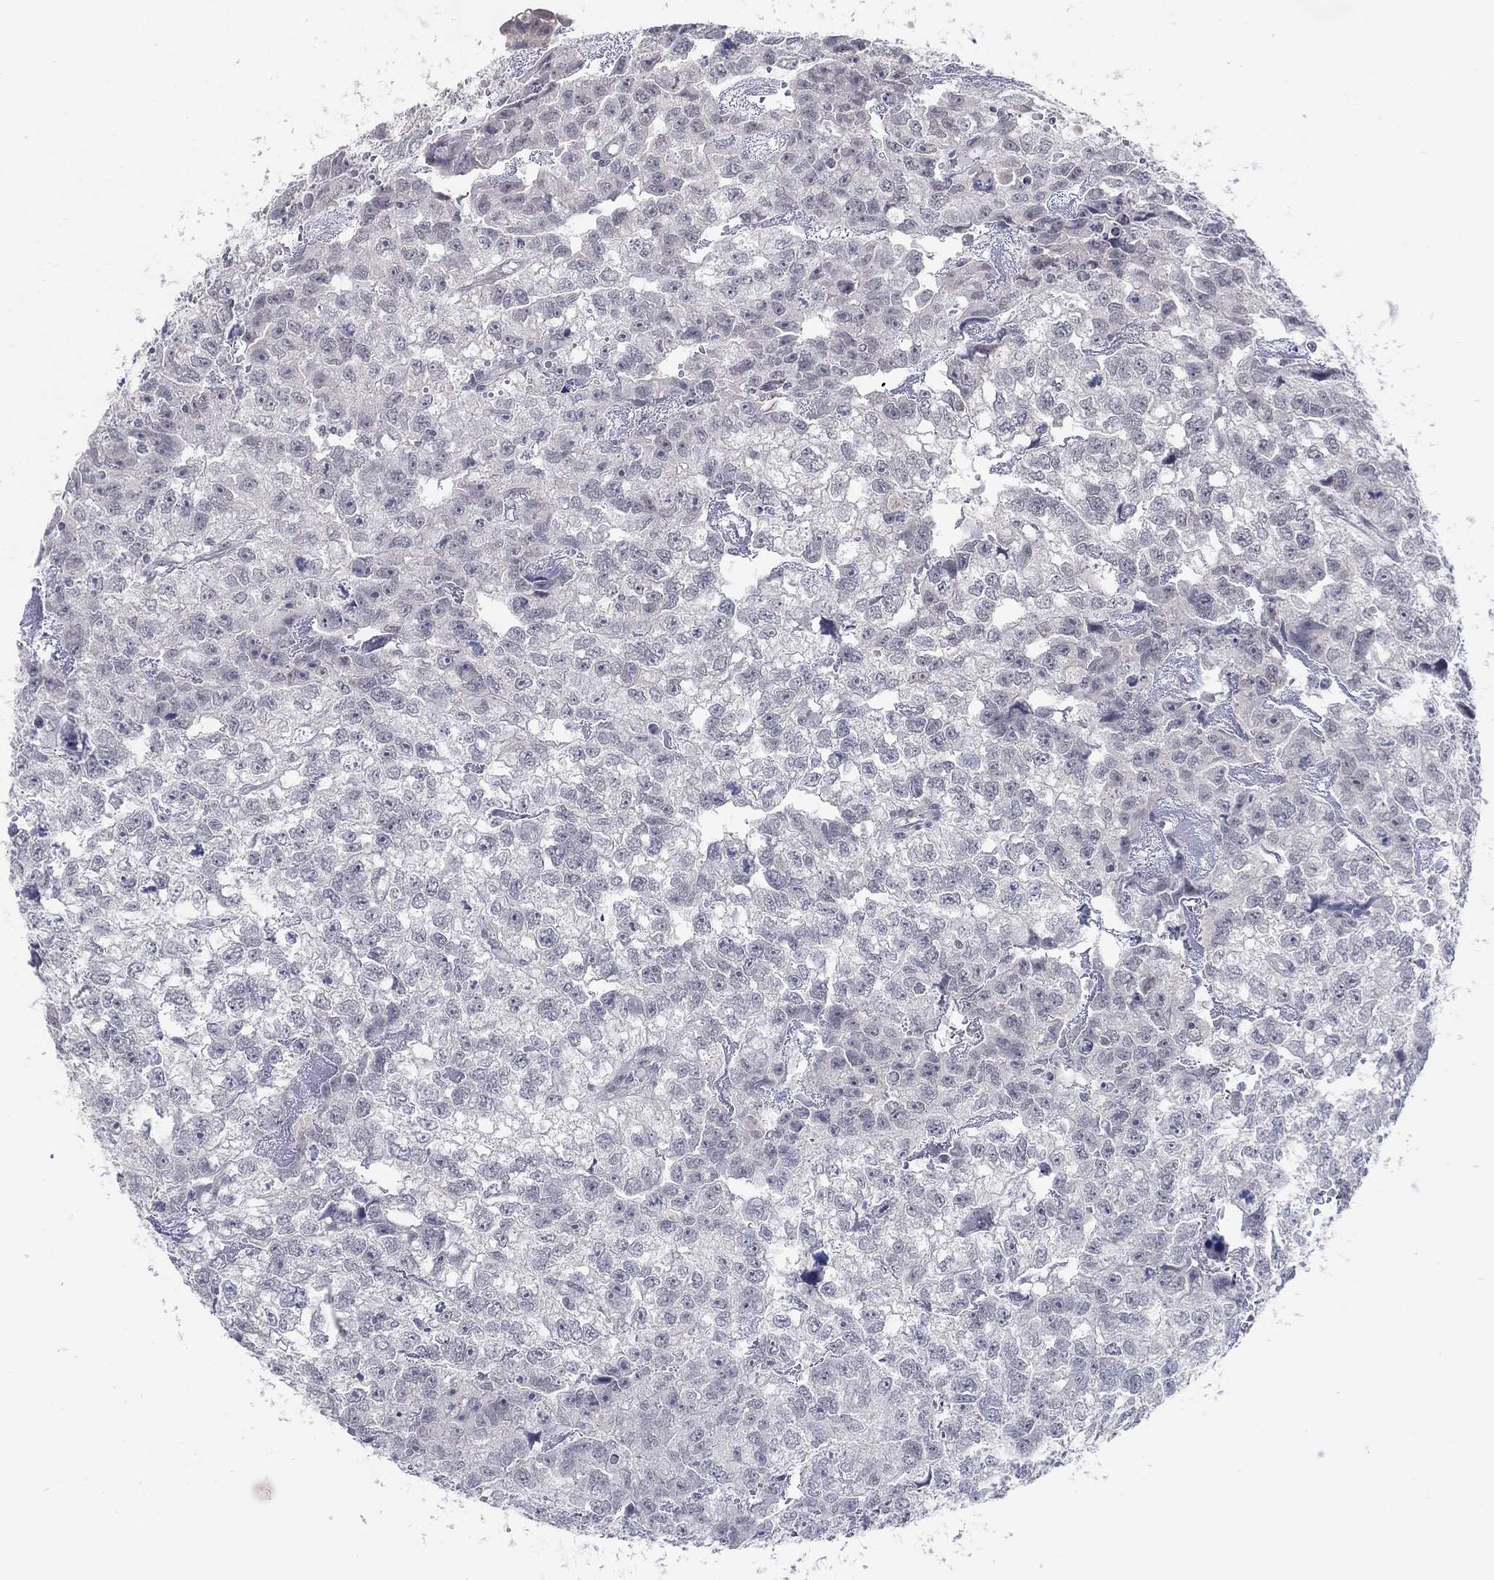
{"staining": {"intensity": "negative", "quantity": "none", "location": "none"}, "tissue": "testis cancer", "cell_type": "Tumor cells", "image_type": "cancer", "snomed": [{"axis": "morphology", "description": "Carcinoma, Embryonal, NOS"}, {"axis": "morphology", "description": "Teratoma, malignant, NOS"}, {"axis": "topography", "description": "Testis"}], "caption": "This is an immunohistochemistry (IHC) photomicrograph of human testis embryonal carcinoma. There is no staining in tumor cells.", "gene": "SLC22A2", "patient": {"sex": "male", "age": 44}}